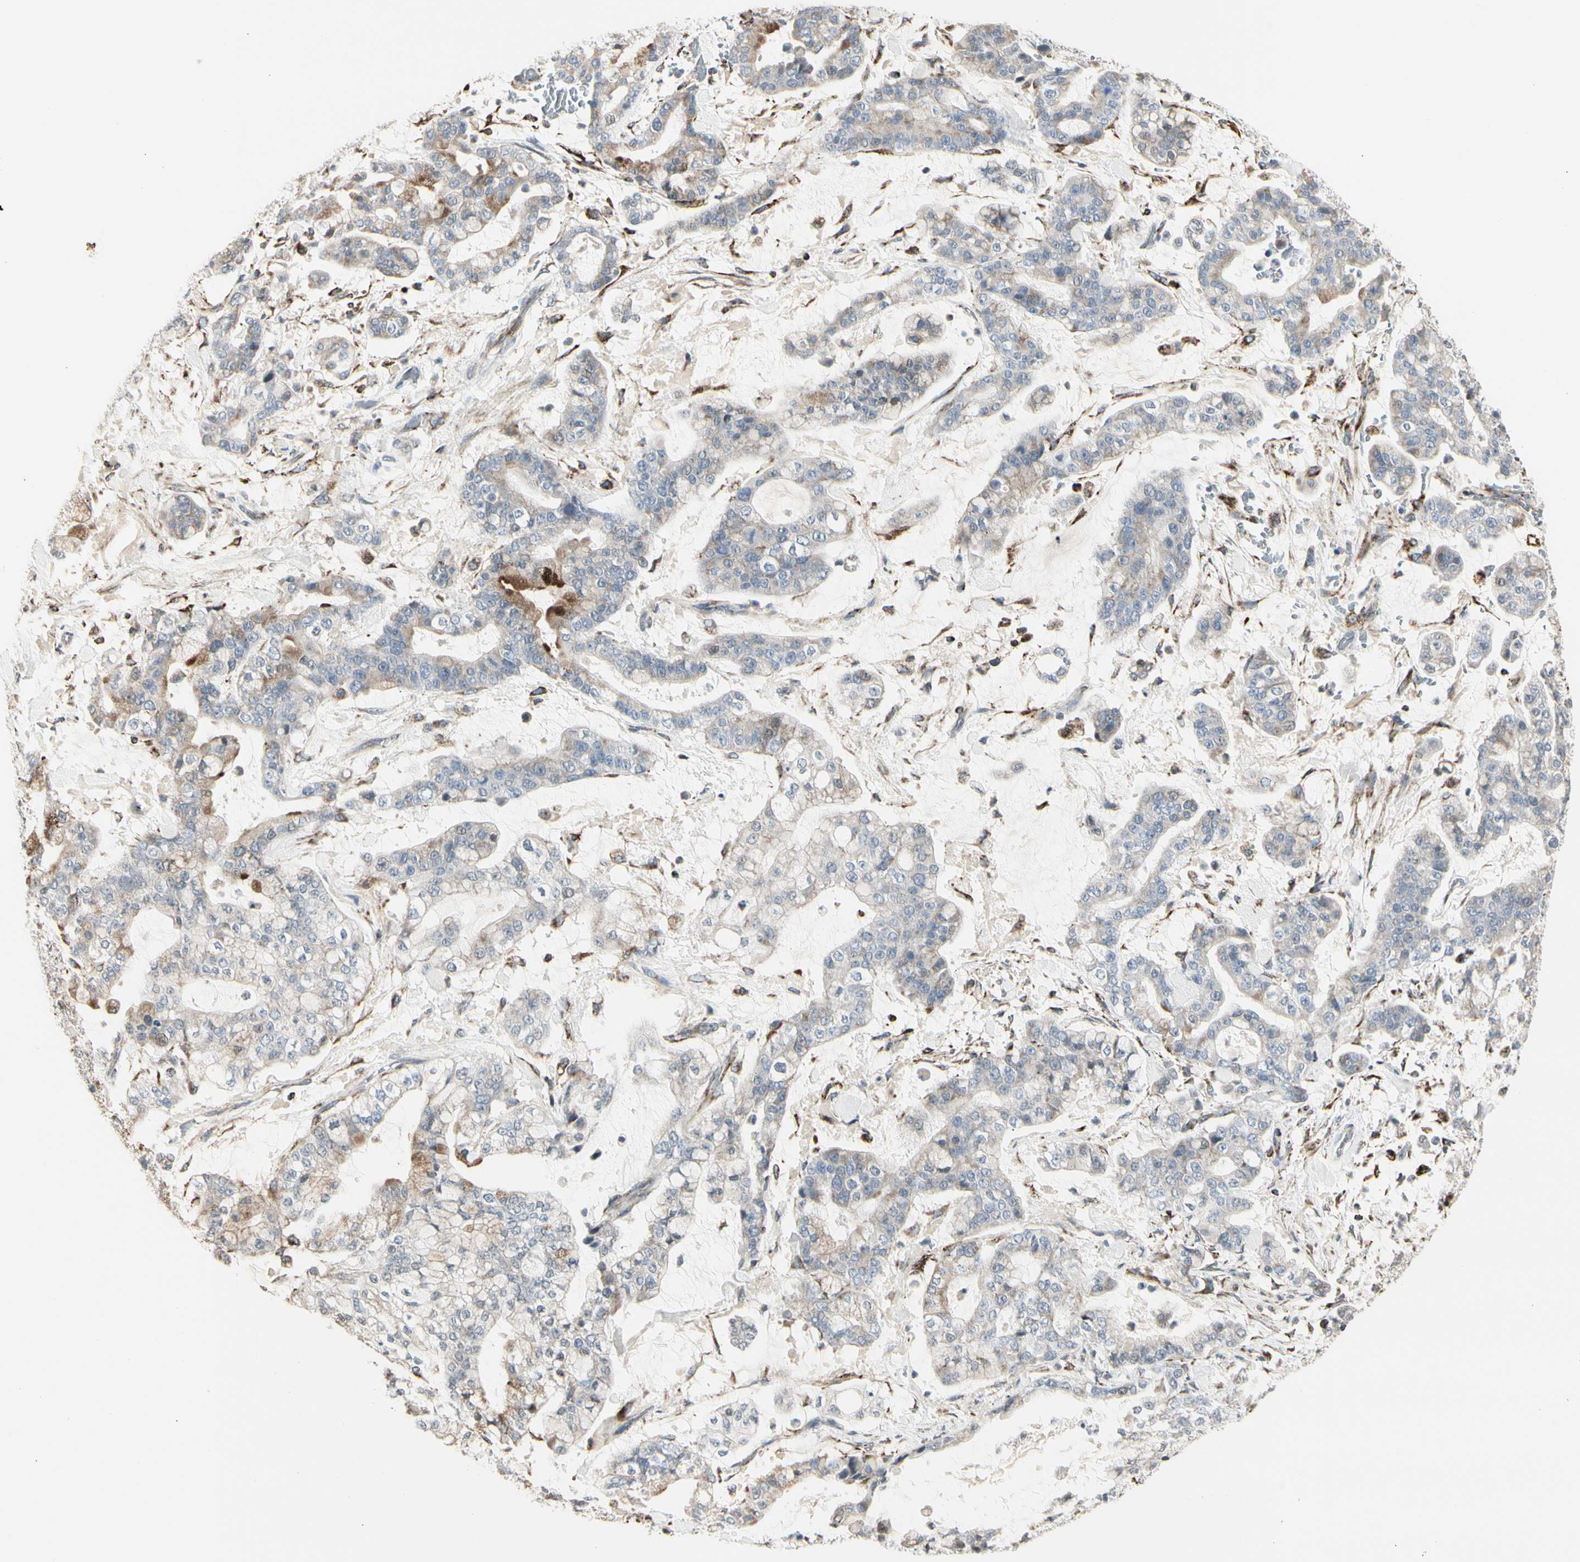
{"staining": {"intensity": "moderate", "quantity": "25%-75%", "location": "cytoplasmic/membranous"}, "tissue": "stomach cancer", "cell_type": "Tumor cells", "image_type": "cancer", "snomed": [{"axis": "morphology", "description": "Normal tissue, NOS"}, {"axis": "morphology", "description": "Adenocarcinoma, NOS"}, {"axis": "topography", "description": "Stomach, upper"}, {"axis": "topography", "description": "Stomach"}], "caption": "This is an image of immunohistochemistry (IHC) staining of stomach cancer, which shows moderate expression in the cytoplasmic/membranous of tumor cells.", "gene": "TMEM176A", "patient": {"sex": "male", "age": 76}}